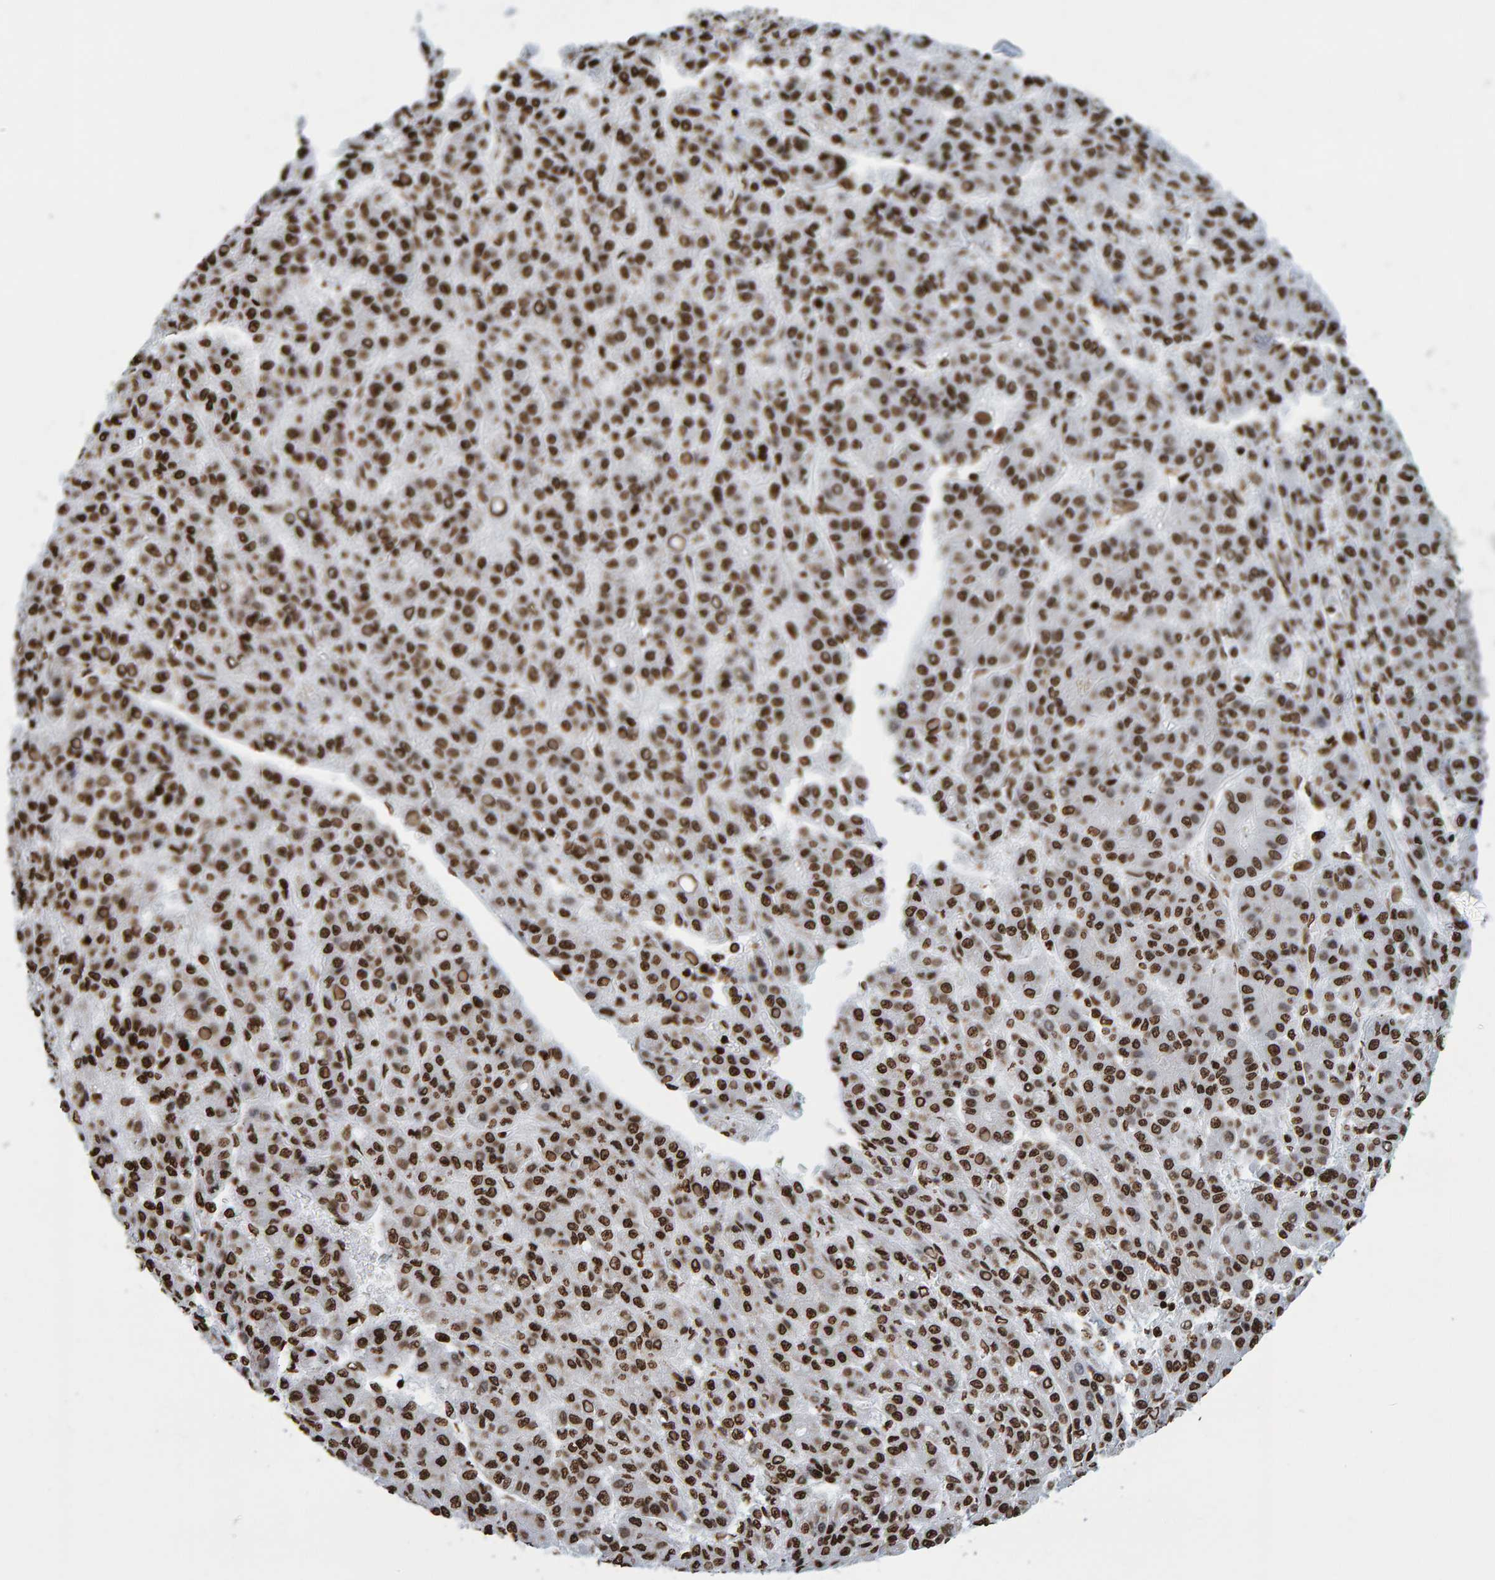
{"staining": {"intensity": "strong", "quantity": ">75%", "location": "nuclear"}, "tissue": "liver cancer", "cell_type": "Tumor cells", "image_type": "cancer", "snomed": [{"axis": "morphology", "description": "Carcinoma, Hepatocellular, NOS"}, {"axis": "topography", "description": "Liver"}], "caption": "Hepatocellular carcinoma (liver) was stained to show a protein in brown. There is high levels of strong nuclear staining in approximately >75% of tumor cells.", "gene": "BRF2", "patient": {"sex": "male", "age": 70}}